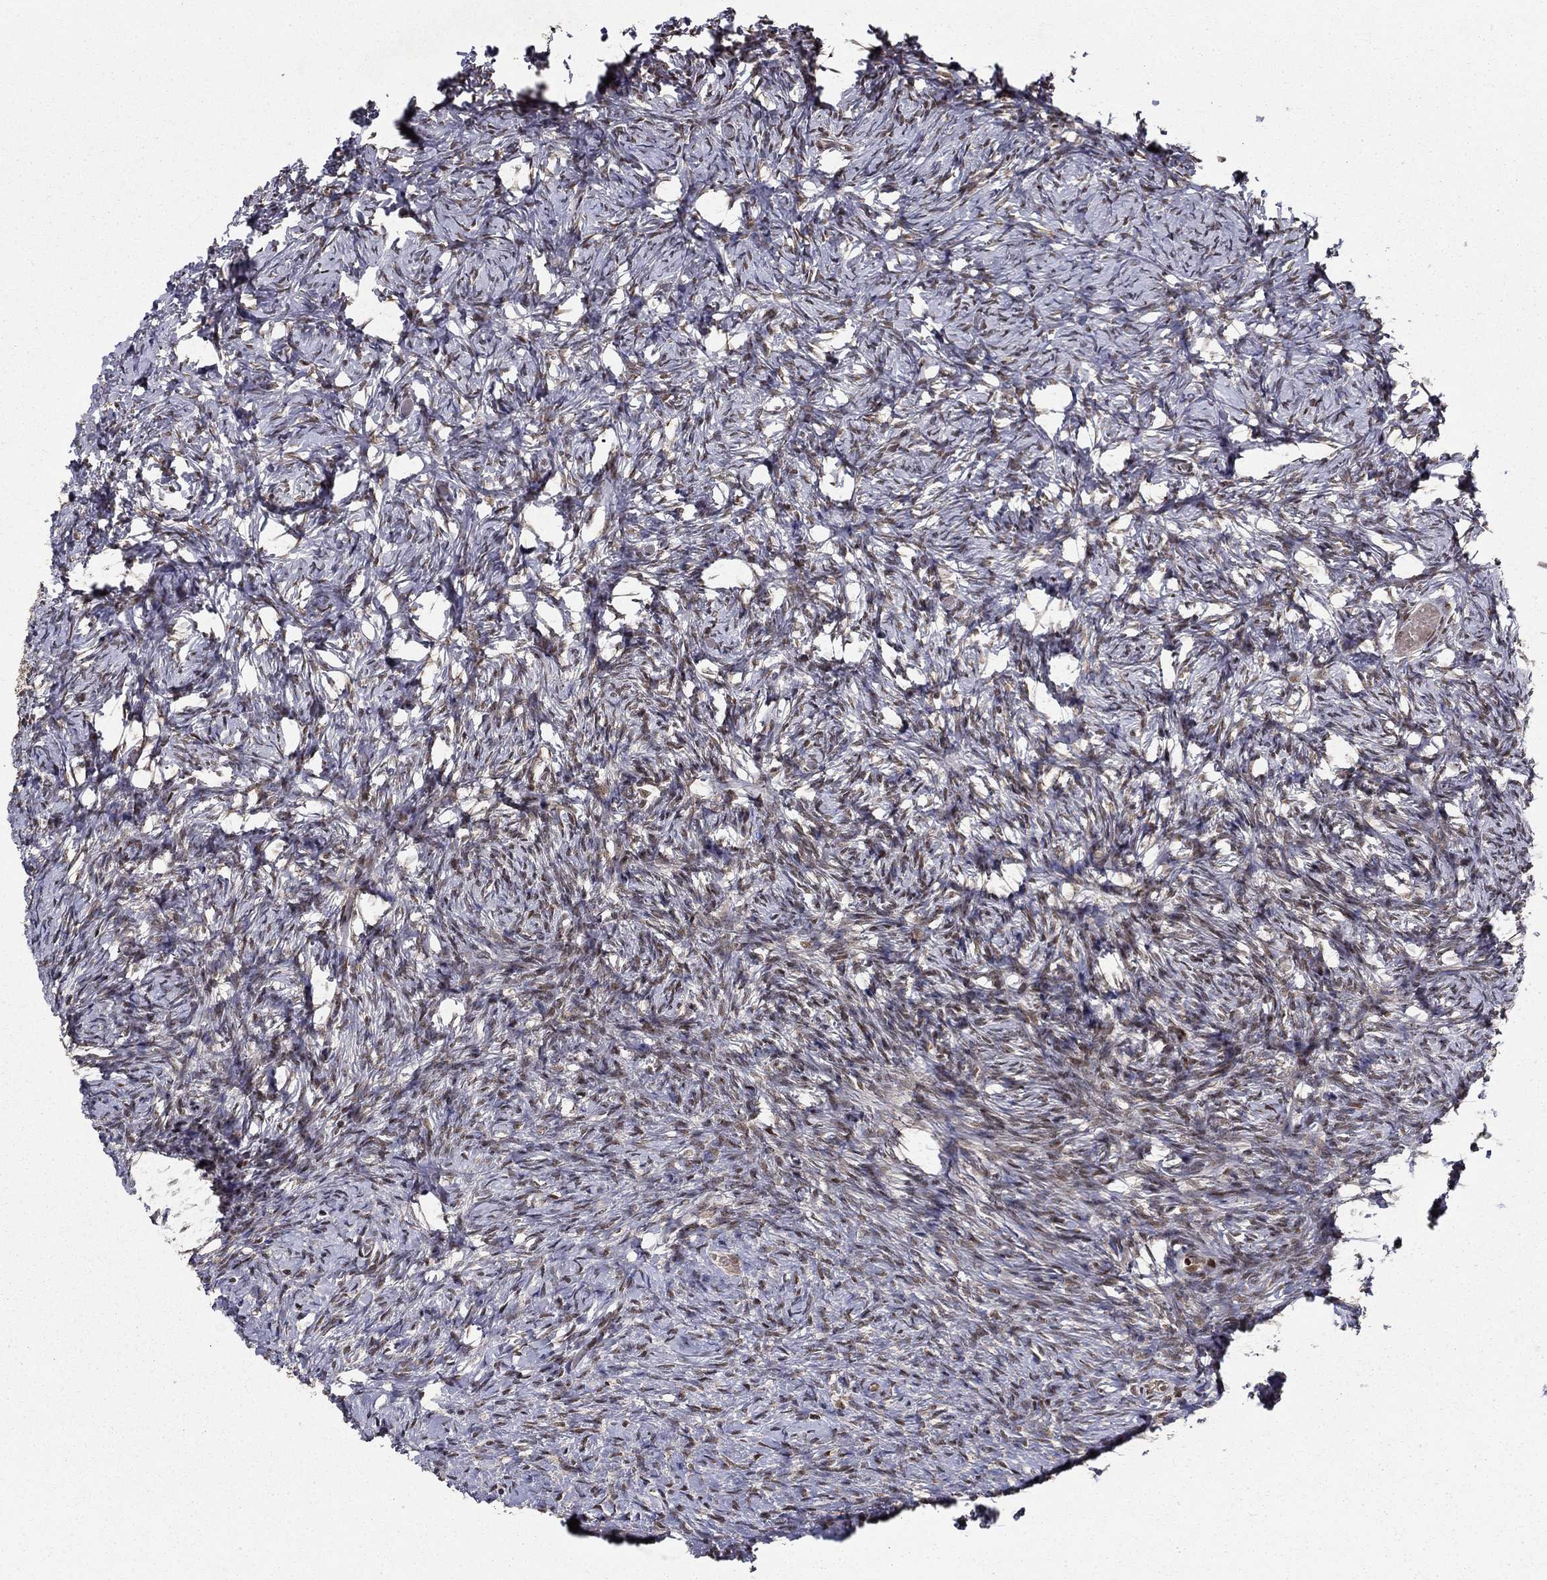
{"staining": {"intensity": "weak", "quantity": "25%-75%", "location": "nuclear"}, "tissue": "ovary", "cell_type": "Ovarian stroma cells", "image_type": "normal", "snomed": [{"axis": "morphology", "description": "Normal tissue, NOS"}, {"axis": "topography", "description": "Ovary"}], "caption": "High-magnification brightfield microscopy of benign ovary stained with DAB (3,3'-diaminobenzidine) (brown) and counterstained with hematoxylin (blue). ovarian stroma cells exhibit weak nuclear staining is seen in about25%-75% of cells.", "gene": "CDCA7L", "patient": {"sex": "female", "age": 39}}